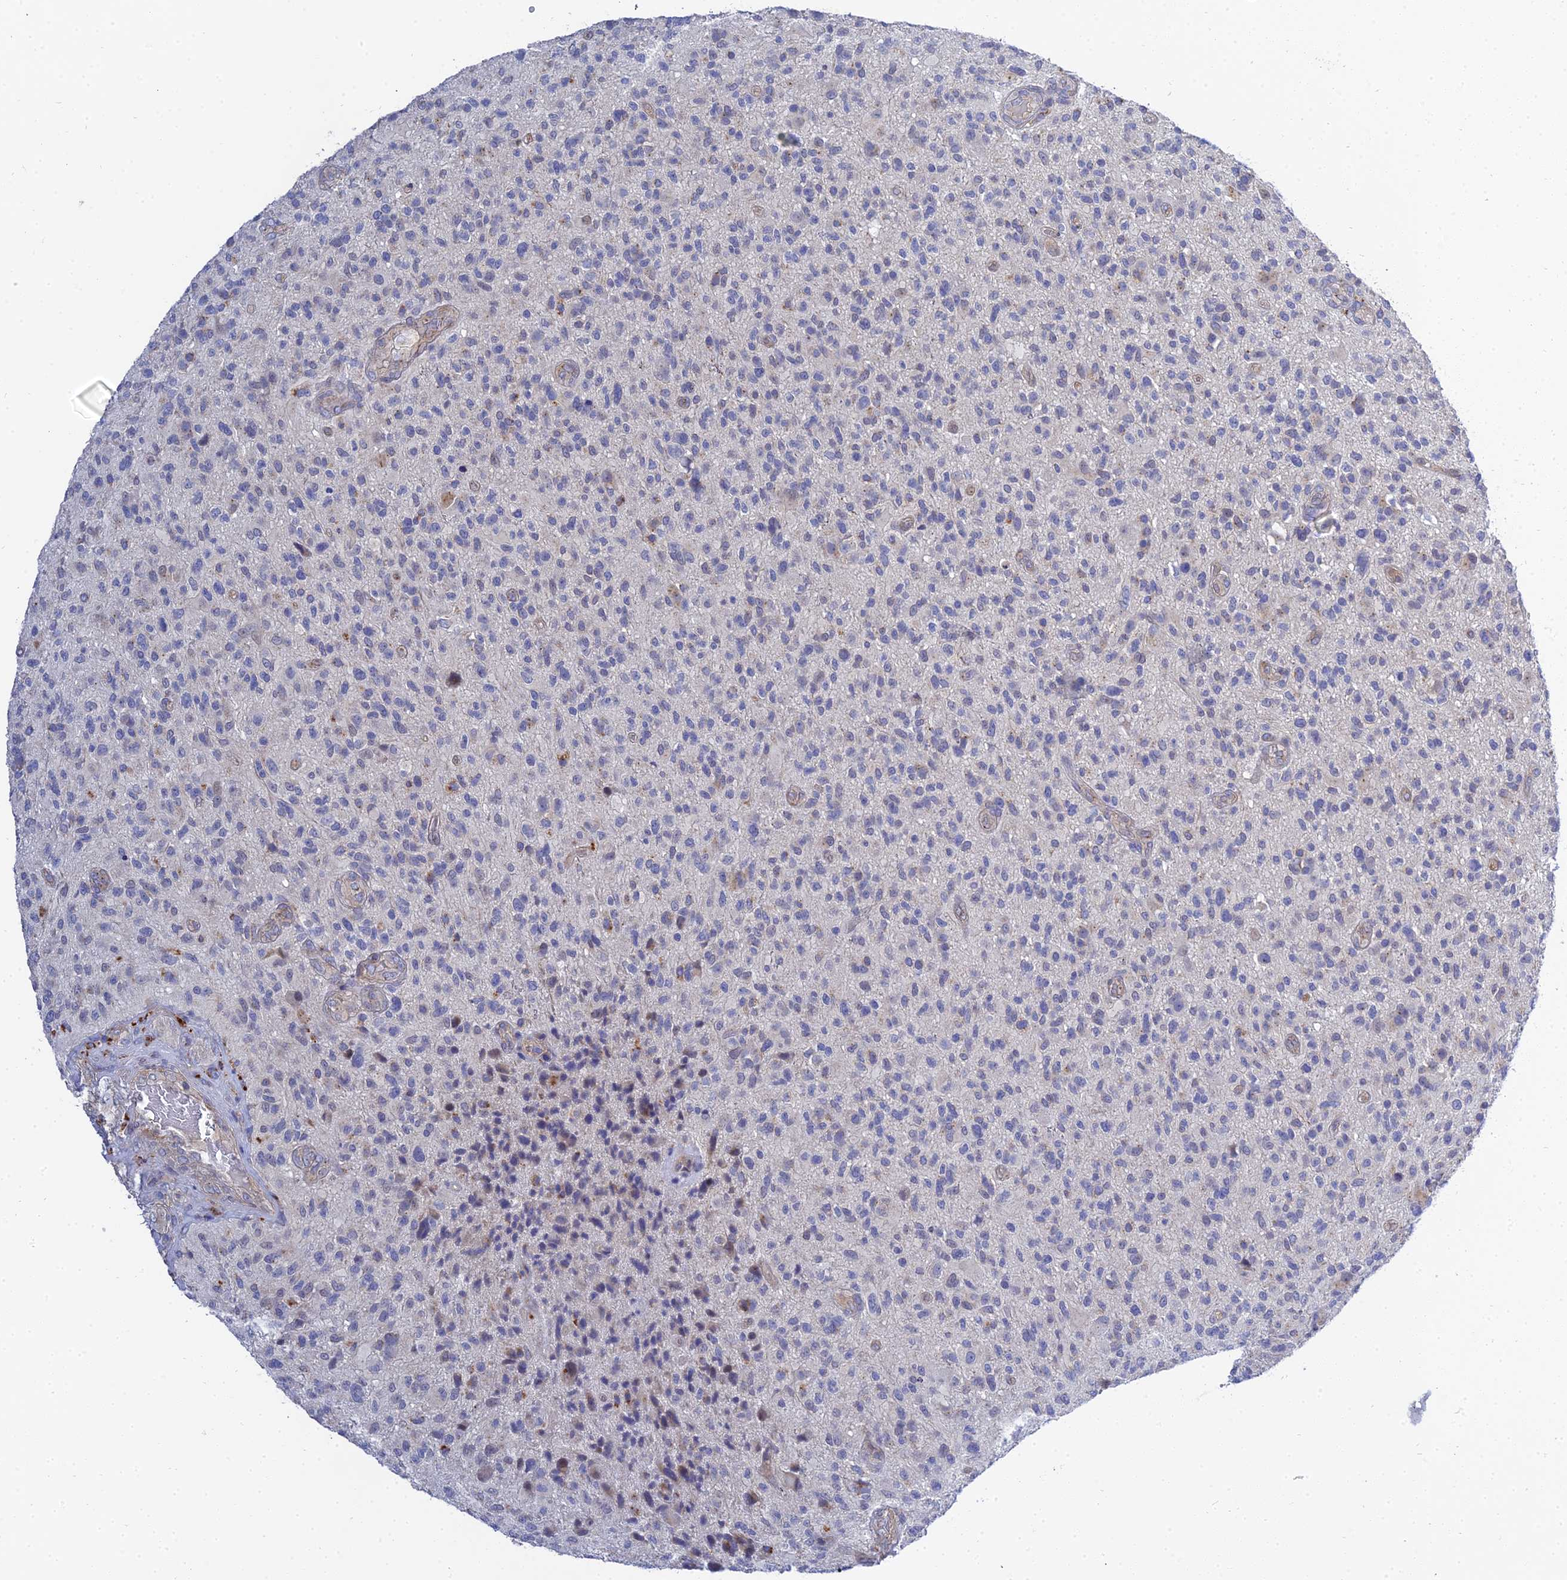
{"staining": {"intensity": "negative", "quantity": "none", "location": "none"}, "tissue": "glioma", "cell_type": "Tumor cells", "image_type": "cancer", "snomed": [{"axis": "morphology", "description": "Glioma, malignant, High grade"}, {"axis": "topography", "description": "Brain"}], "caption": "Immunohistochemical staining of malignant glioma (high-grade) shows no significant expression in tumor cells. Nuclei are stained in blue.", "gene": "APOBEC3H", "patient": {"sex": "male", "age": 47}}